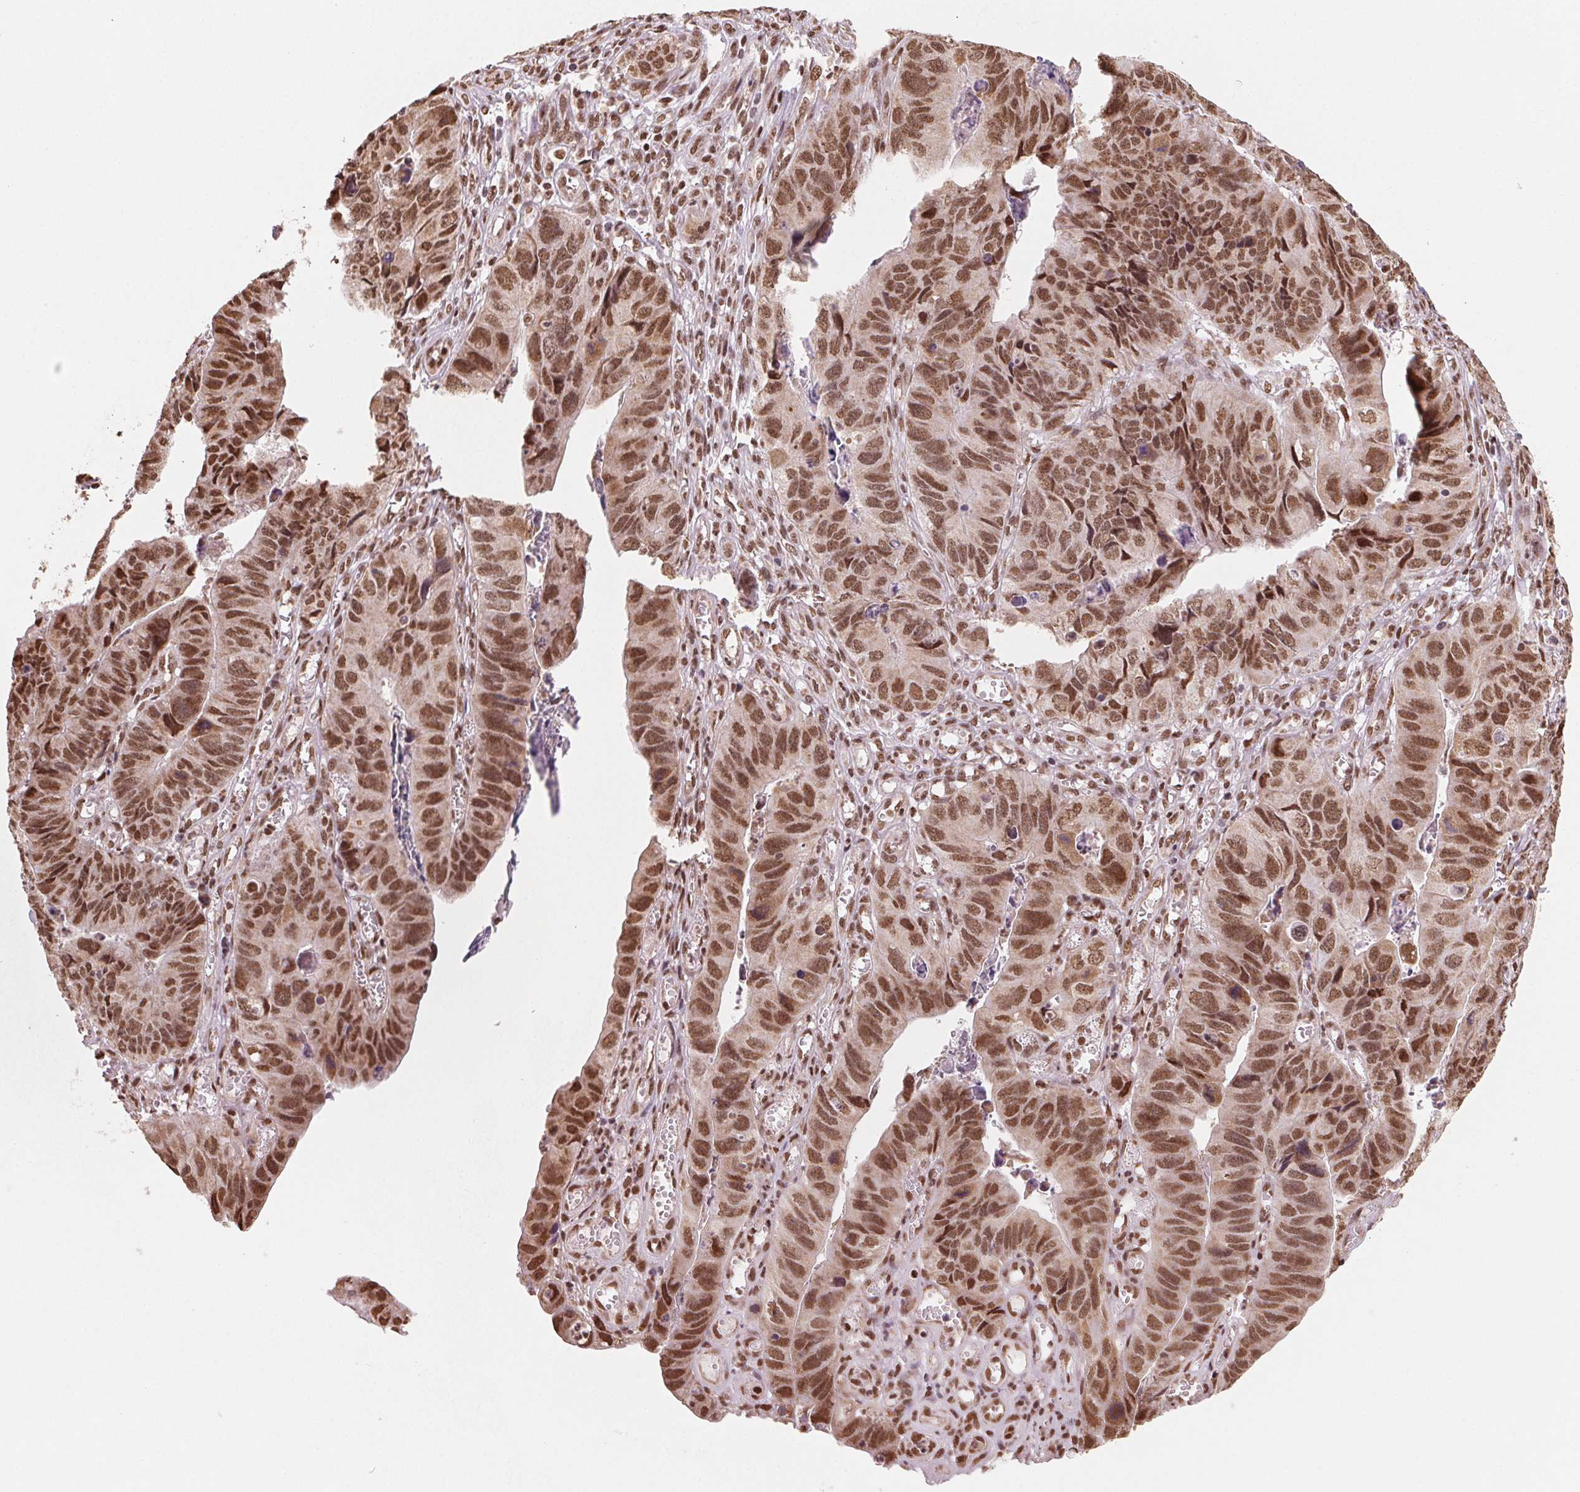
{"staining": {"intensity": "moderate", "quantity": ">75%", "location": "nuclear"}, "tissue": "stomach cancer", "cell_type": "Tumor cells", "image_type": "cancer", "snomed": [{"axis": "morphology", "description": "Adenocarcinoma, NOS"}, {"axis": "topography", "description": "Stomach, lower"}], "caption": "A brown stain highlights moderate nuclear staining of a protein in human stomach cancer tumor cells.", "gene": "TOPORS", "patient": {"sex": "male", "age": 77}}